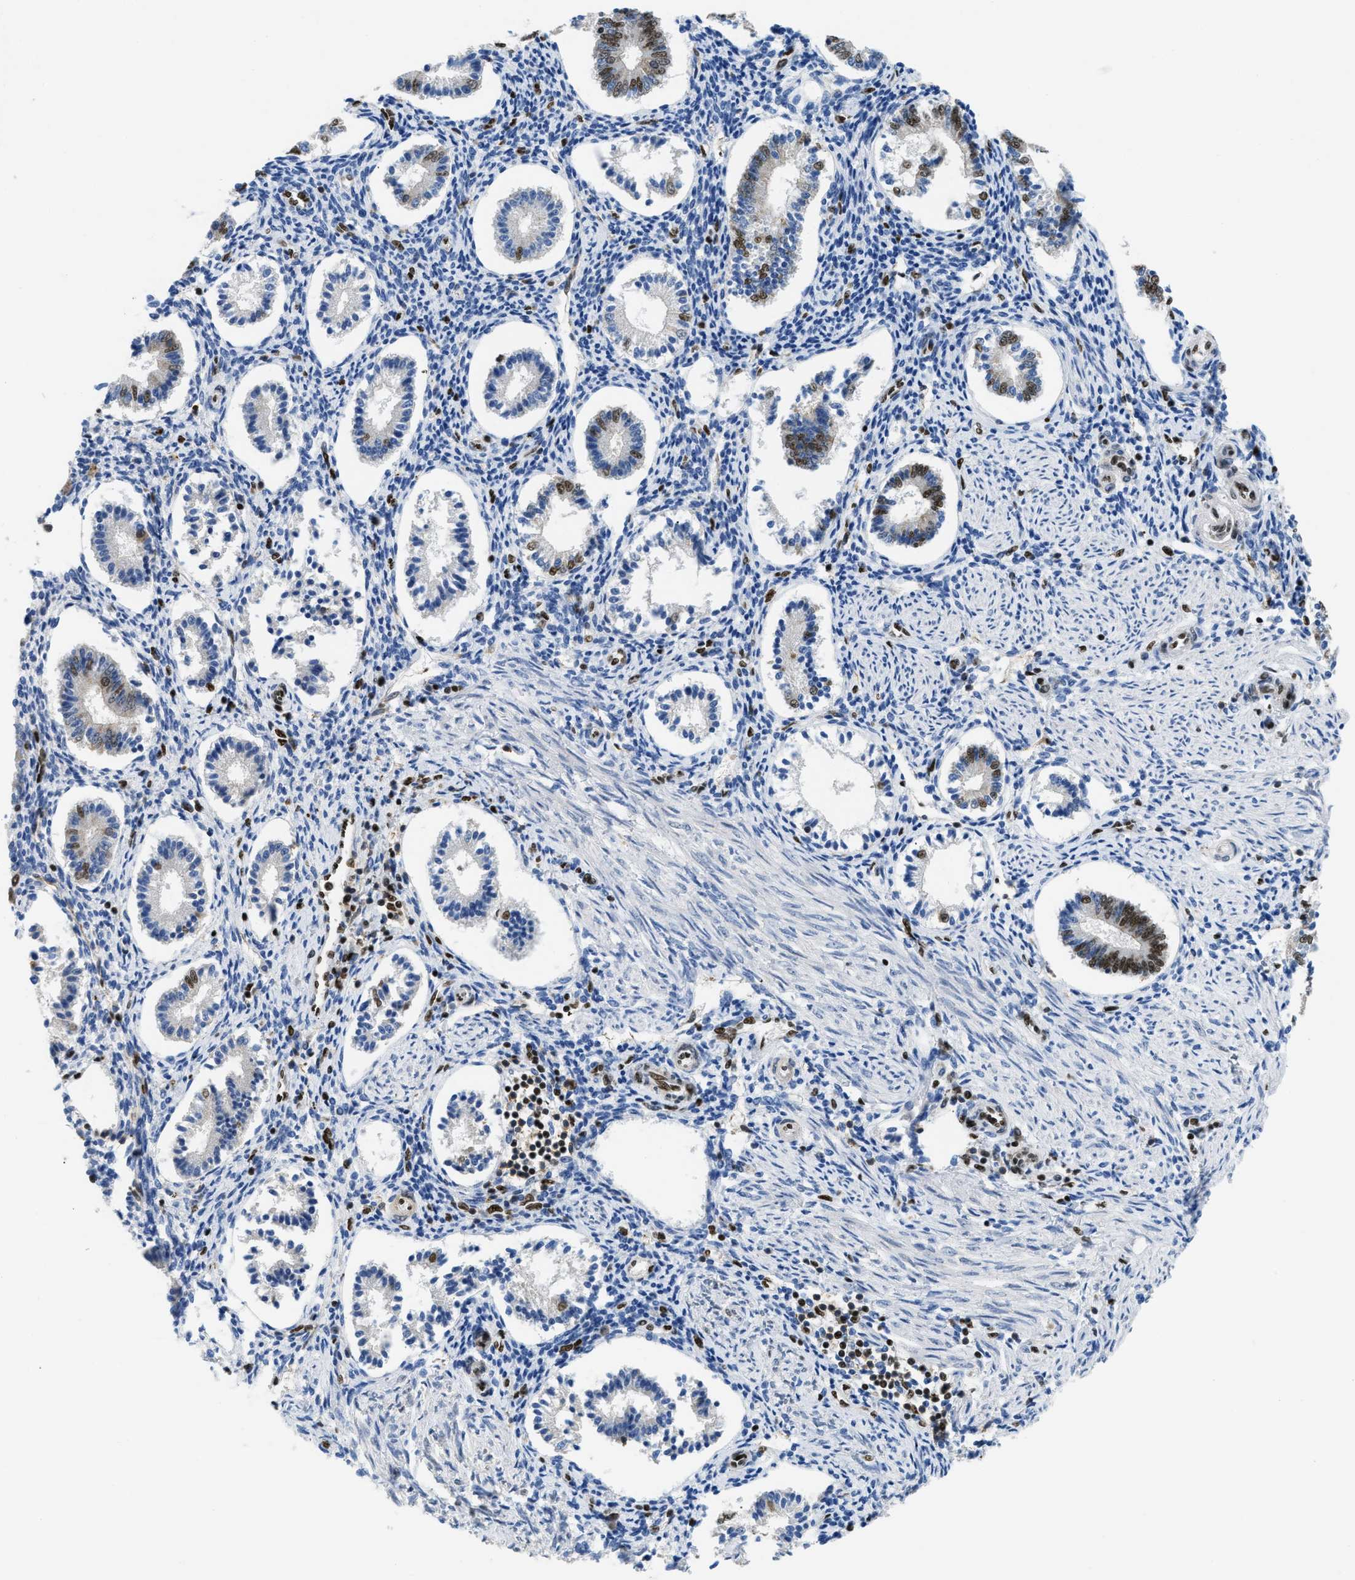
{"staining": {"intensity": "strong", "quantity": "25%-75%", "location": "nuclear"}, "tissue": "endometrium", "cell_type": "Cells in endometrial stroma", "image_type": "normal", "snomed": [{"axis": "morphology", "description": "Normal tissue, NOS"}, {"axis": "topography", "description": "Endometrium"}], "caption": "Protein staining of unremarkable endometrium demonstrates strong nuclear staining in approximately 25%-75% of cells in endometrial stroma. The protein is stained brown, and the nuclei are stained in blue (DAB (3,3'-diaminobenzidine) IHC with brightfield microscopy, high magnification).", "gene": "SCAF4", "patient": {"sex": "female", "age": 42}}